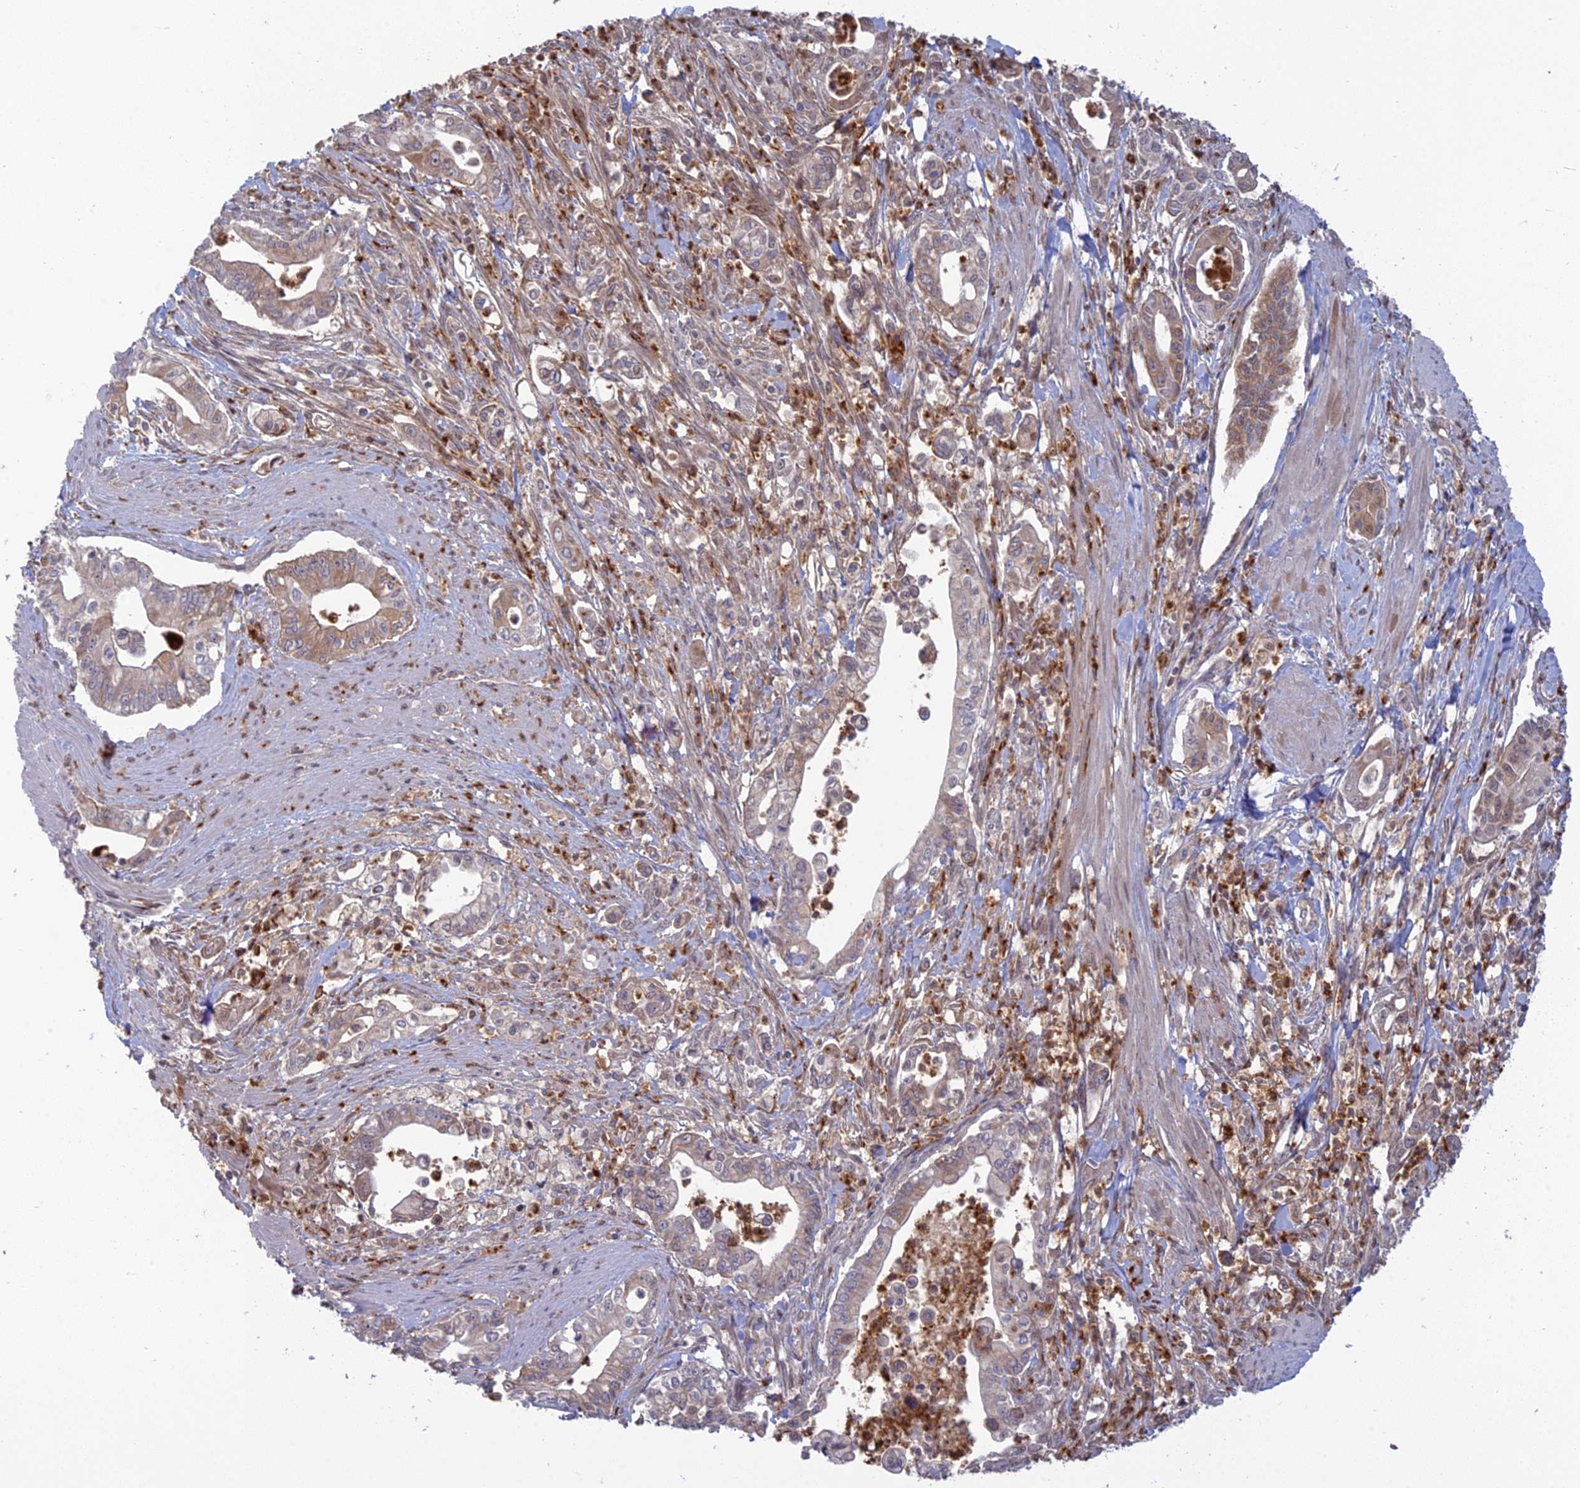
{"staining": {"intensity": "weak", "quantity": "25%-75%", "location": "cytoplasmic/membranous"}, "tissue": "pancreatic cancer", "cell_type": "Tumor cells", "image_type": "cancer", "snomed": [{"axis": "morphology", "description": "Adenocarcinoma, NOS"}, {"axis": "topography", "description": "Pancreas"}], "caption": "Weak cytoplasmic/membranous positivity is identified in approximately 25%-75% of tumor cells in pancreatic cancer. The staining was performed using DAB to visualize the protein expression in brown, while the nuclei were stained in blue with hematoxylin (Magnification: 20x).", "gene": "TMEM208", "patient": {"sex": "male", "age": 78}}